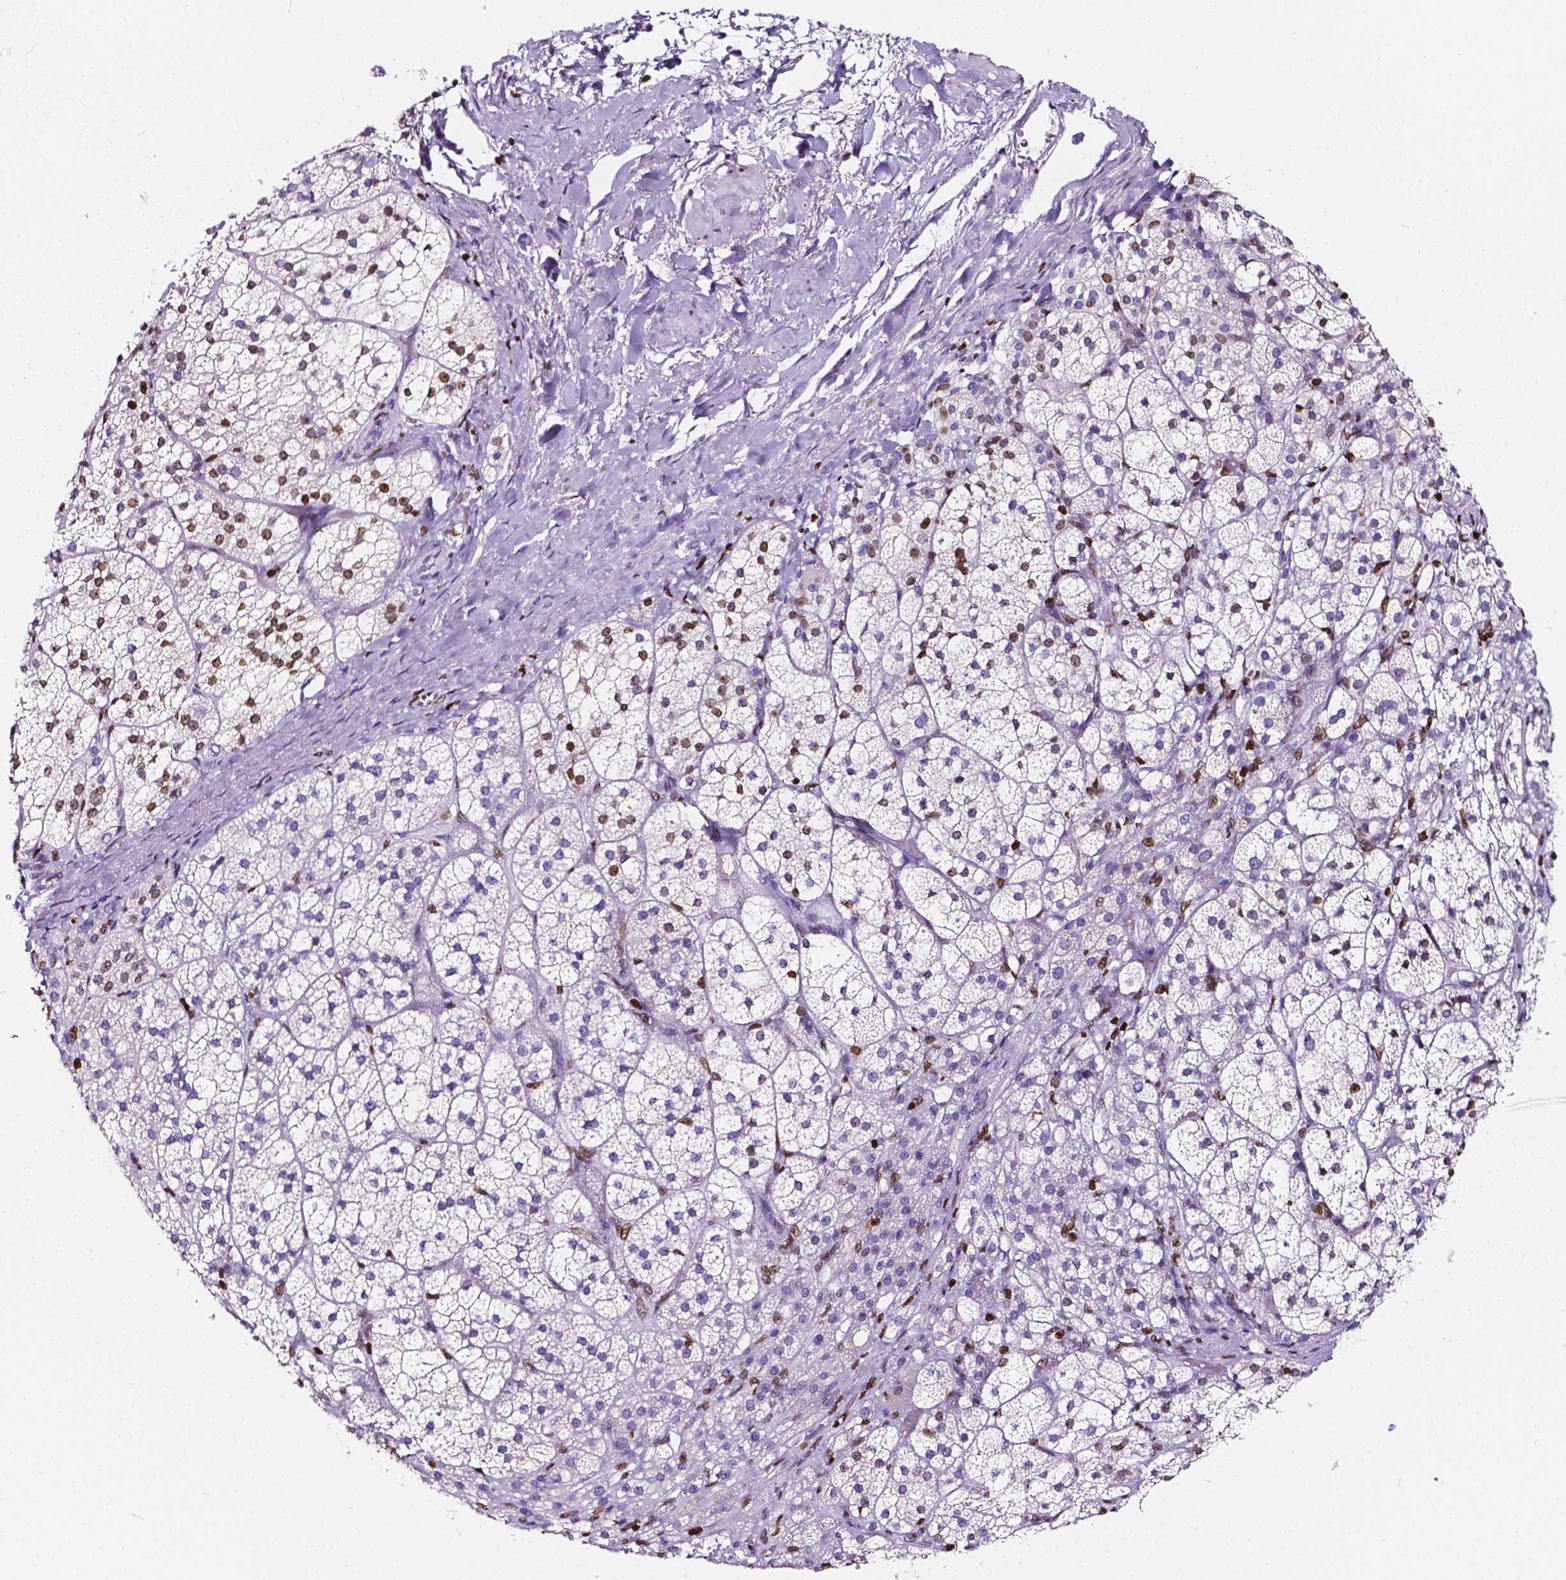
{"staining": {"intensity": "strong", "quantity": "<25%", "location": "nuclear"}, "tissue": "adrenal gland", "cell_type": "Glandular cells", "image_type": "normal", "snomed": [{"axis": "morphology", "description": "Normal tissue, NOS"}, {"axis": "topography", "description": "Adrenal gland"}], "caption": "Immunohistochemistry (IHC) histopathology image of unremarkable adrenal gland: adrenal gland stained using immunohistochemistry reveals medium levels of strong protein expression localized specifically in the nuclear of glandular cells, appearing as a nuclear brown color.", "gene": "CBY3", "patient": {"sex": "female", "age": 60}}